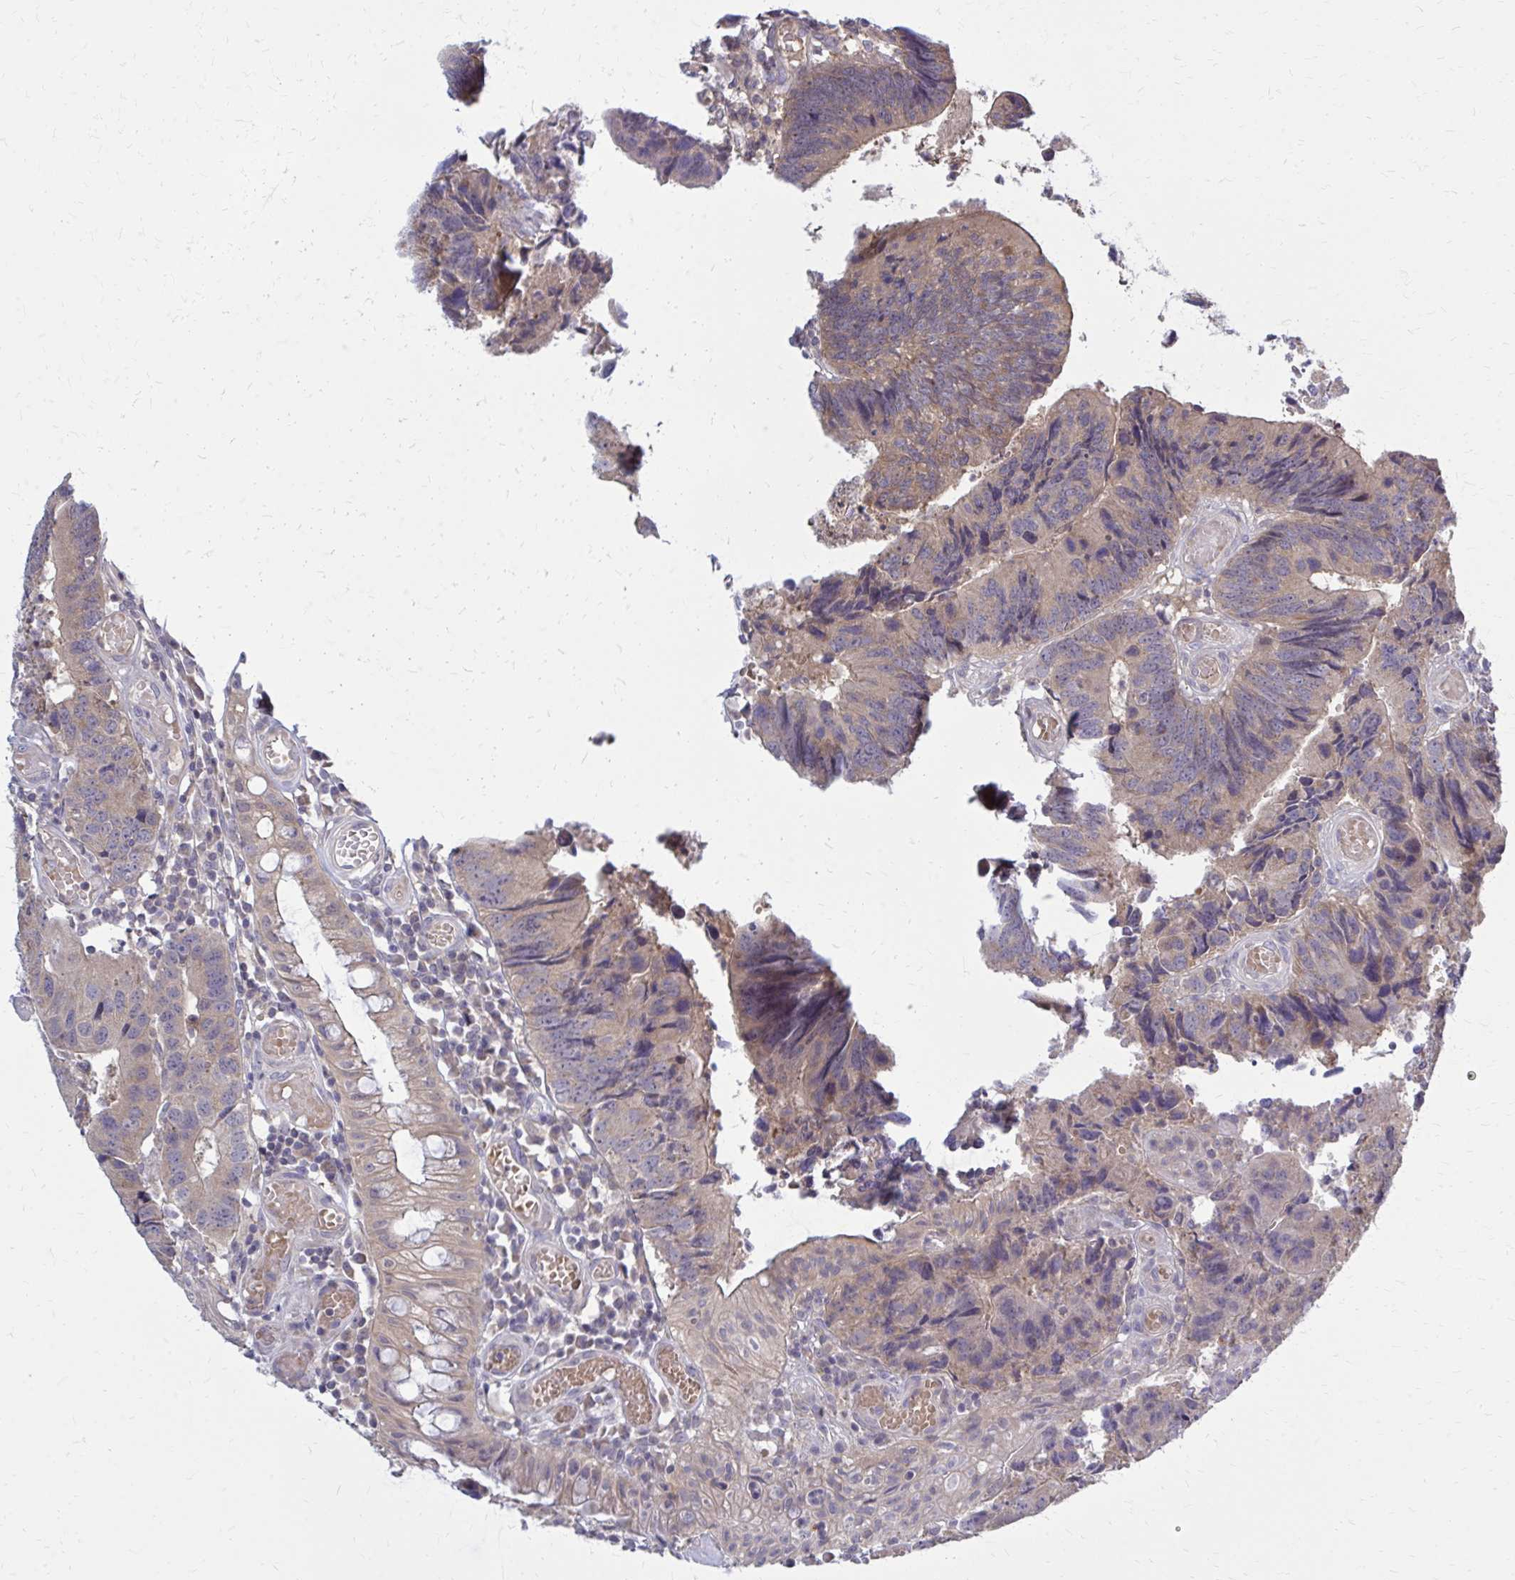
{"staining": {"intensity": "moderate", "quantity": ">75%", "location": "cytoplasmic/membranous"}, "tissue": "colorectal cancer", "cell_type": "Tumor cells", "image_type": "cancer", "snomed": [{"axis": "morphology", "description": "Adenocarcinoma, NOS"}, {"axis": "topography", "description": "Colon"}], "caption": "DAB immunohistochemical staining of colorectal cancer (adenocarcinoma) shows moderate cytoplasmic/membranous protein positivity in approximately >75% of tumor cells. The protein of interest is shown in brown color, while the nuclei are stained blue.", "gene": "DBI", "patient": {"sex": "female", "age": 67}}